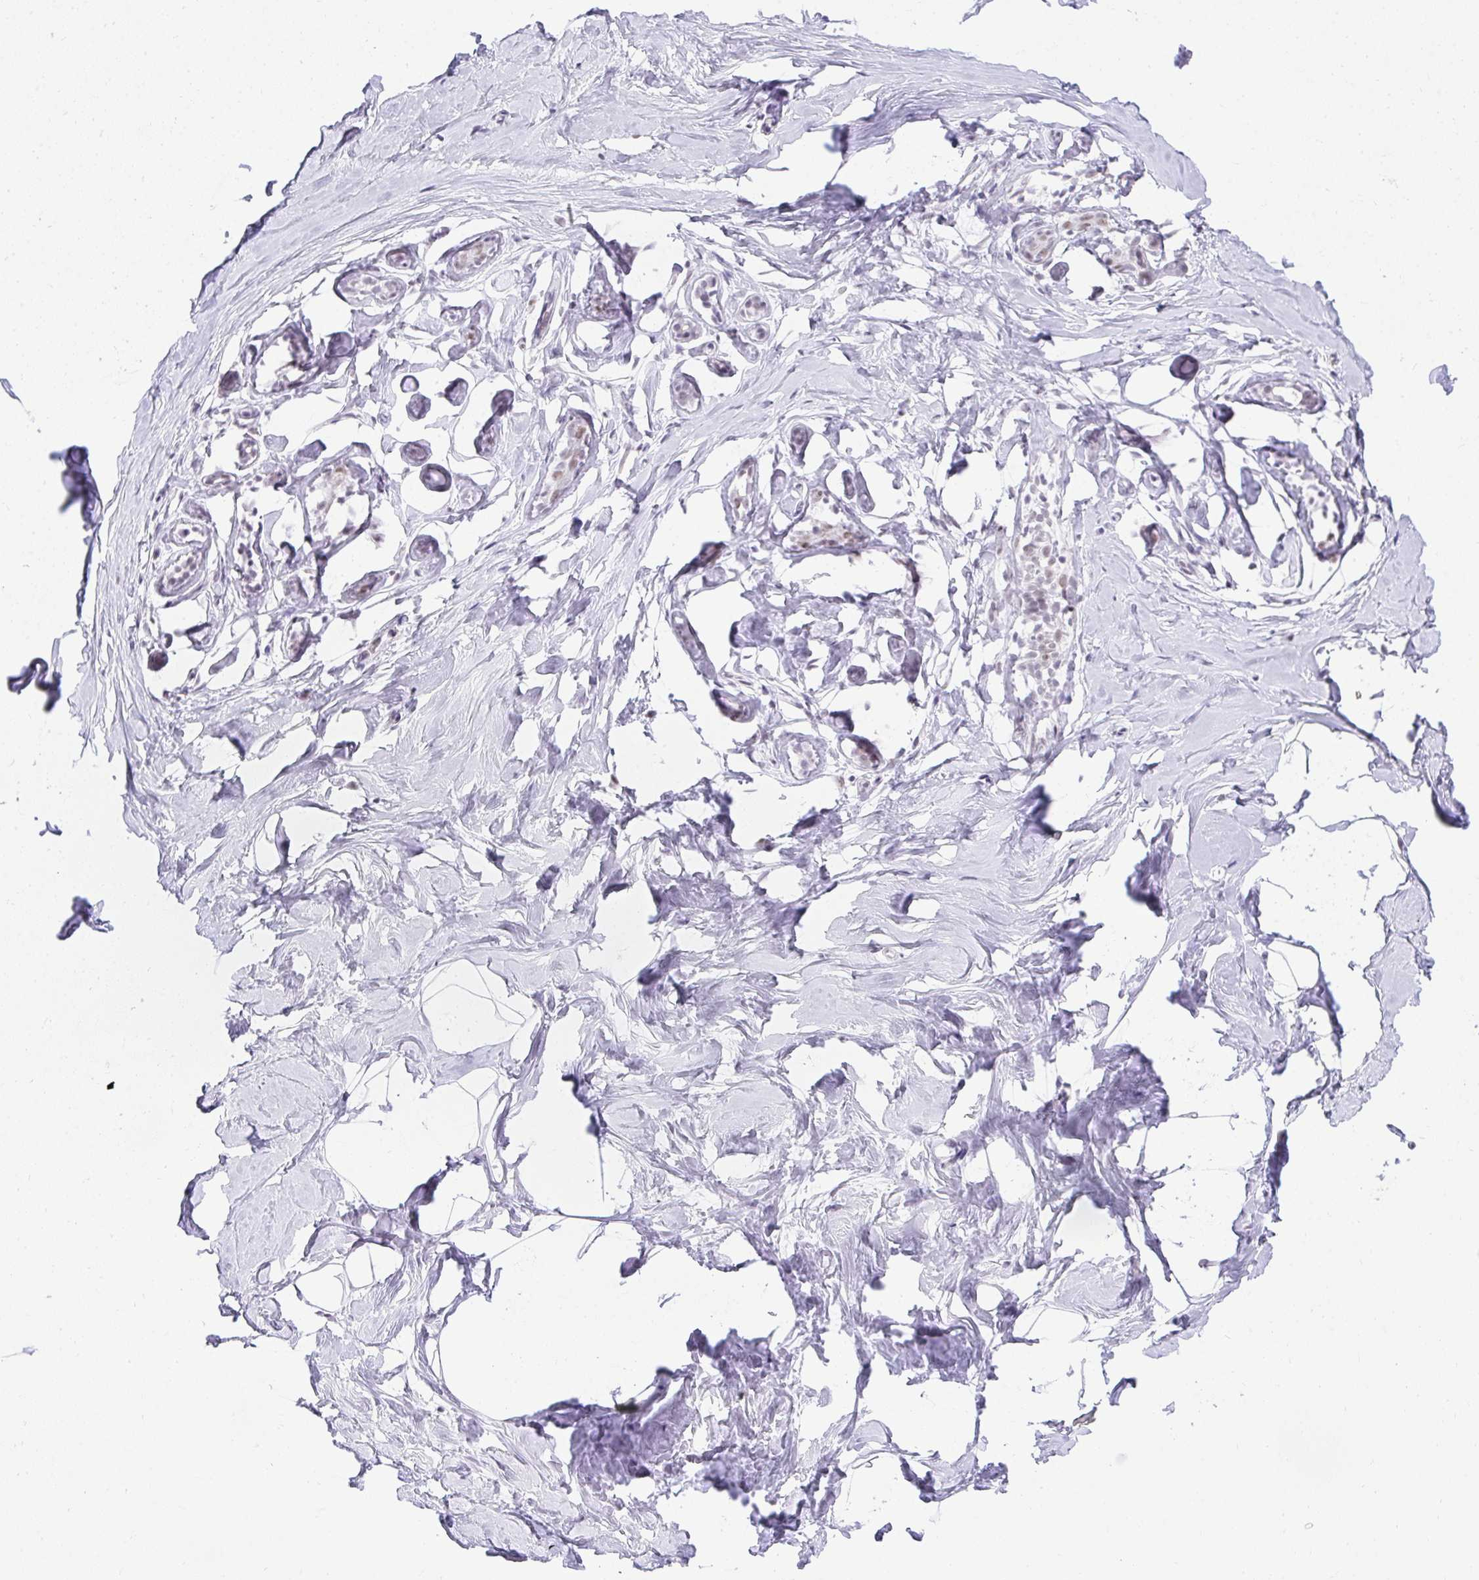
{"staining": {"intensity": "negative", "quantity": "none", "location": "none"}, "tissue": "breast", "cell_type": "Adipocytes", "image_type": "normal", "snomed": [{"axis": "morphology", "description": "Normal tissue, NOS"}, {"axis": "topography", "description": "Breast"}], "caption": "Micrograph shows no protein positivity in adipocytes of benign breast. (DAB immunohistochemistry, high magnification).", "gene": "PLA2G1B", "patient": {"sex": "female", "age": 32}}